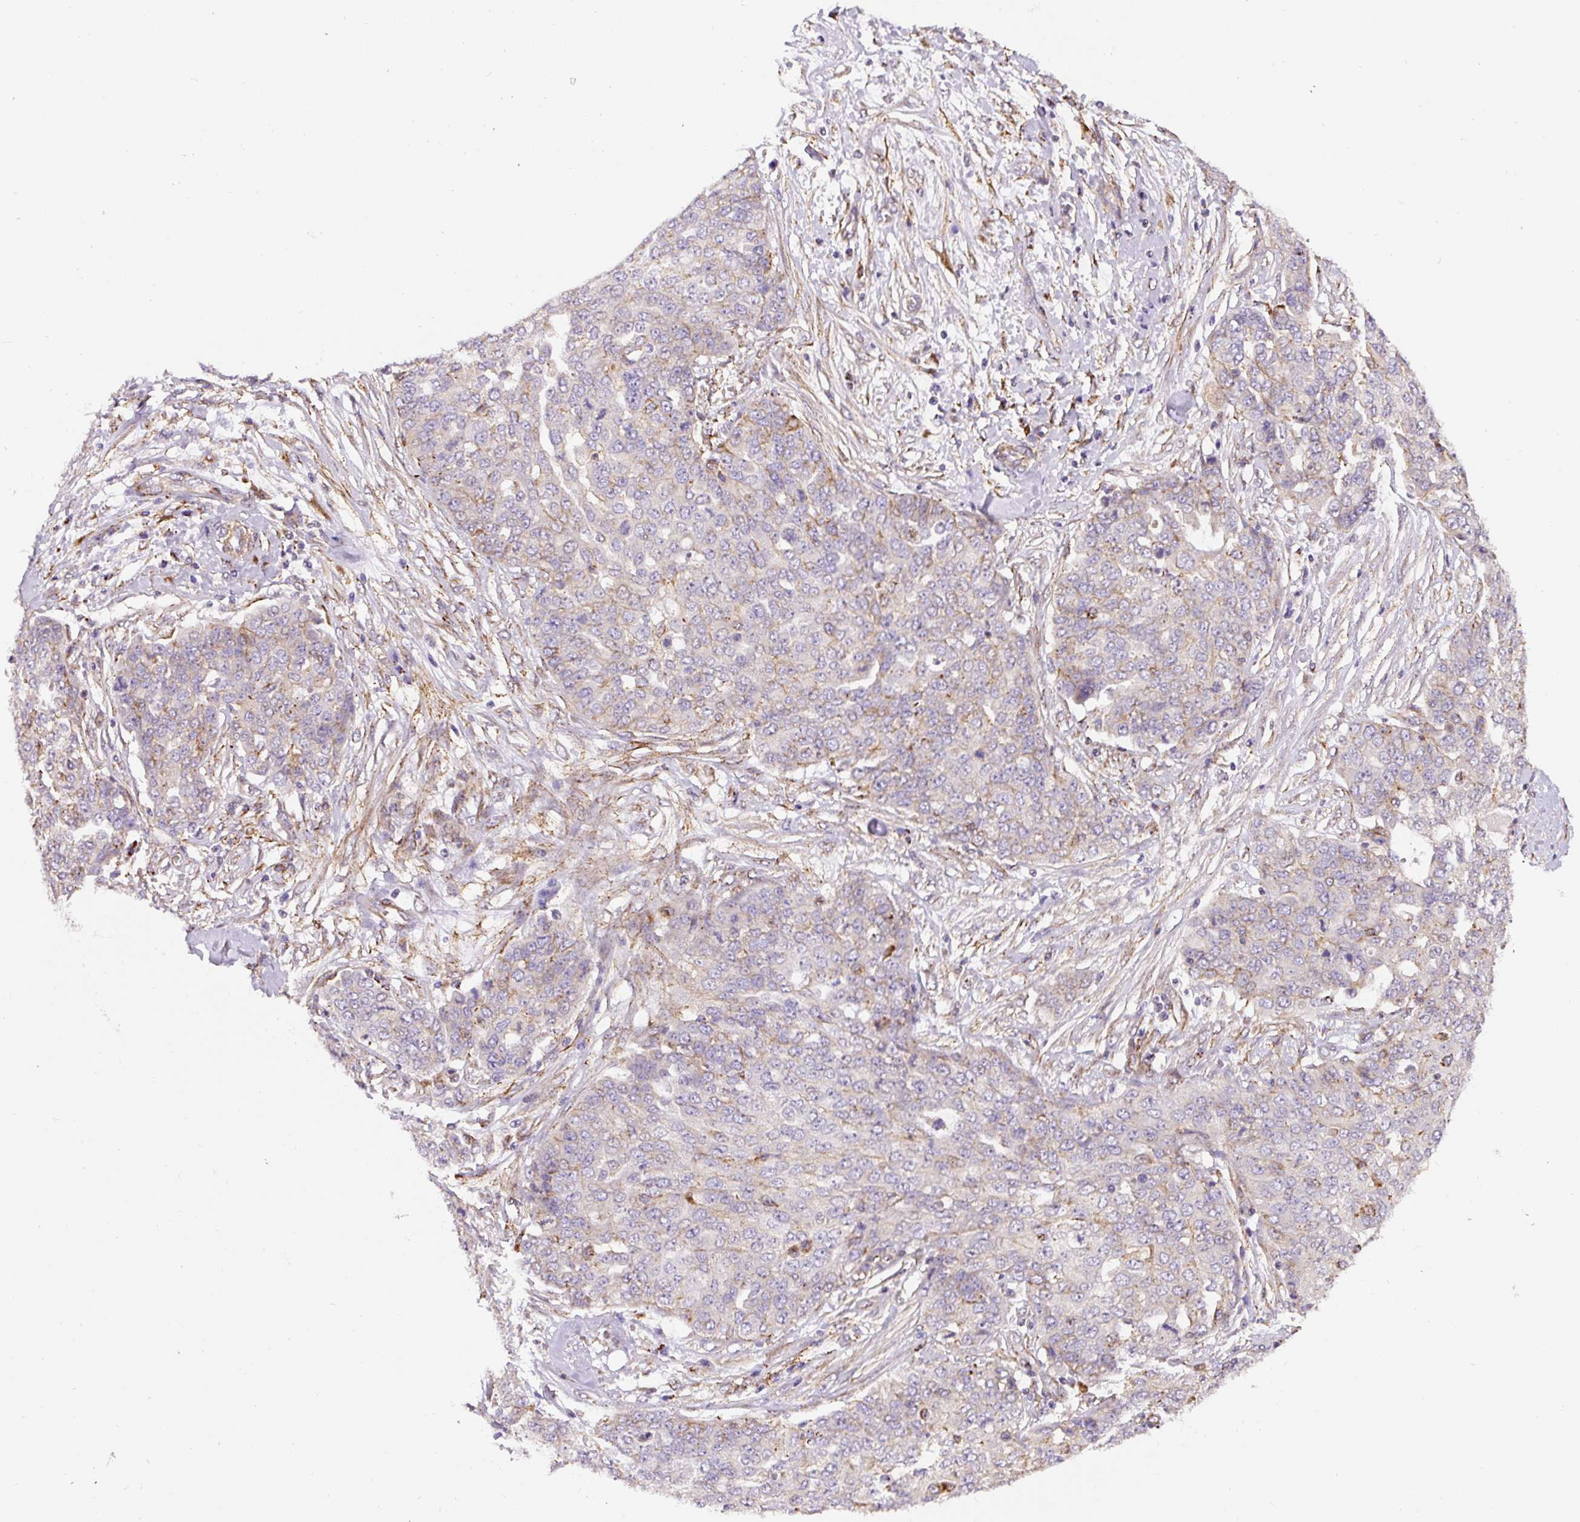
{"staining": {"intensity": "weak", "quantity": "<25%", "location": "cytoplasmic/membranous"}, "tissue": "ovarian cancer", "cell_type": "Tumor cells", "image_type": "cancer", "snomed": [{"axis": "morphology", "description": "Cystadenocarcinoma, serous, NOS"}, {"axis": "topography", "description": "Soft tissue"}, {"axis": "topography", "description": "Ovary"}], "caption": "High power microscopy image of an immunohistochemistry histopathology image of ovarian serous cystadenocarcinoma, revealing no significant expression in tumor cells.", "gene": "RNF170", "patient": {"sex": "female", "age": 57}}